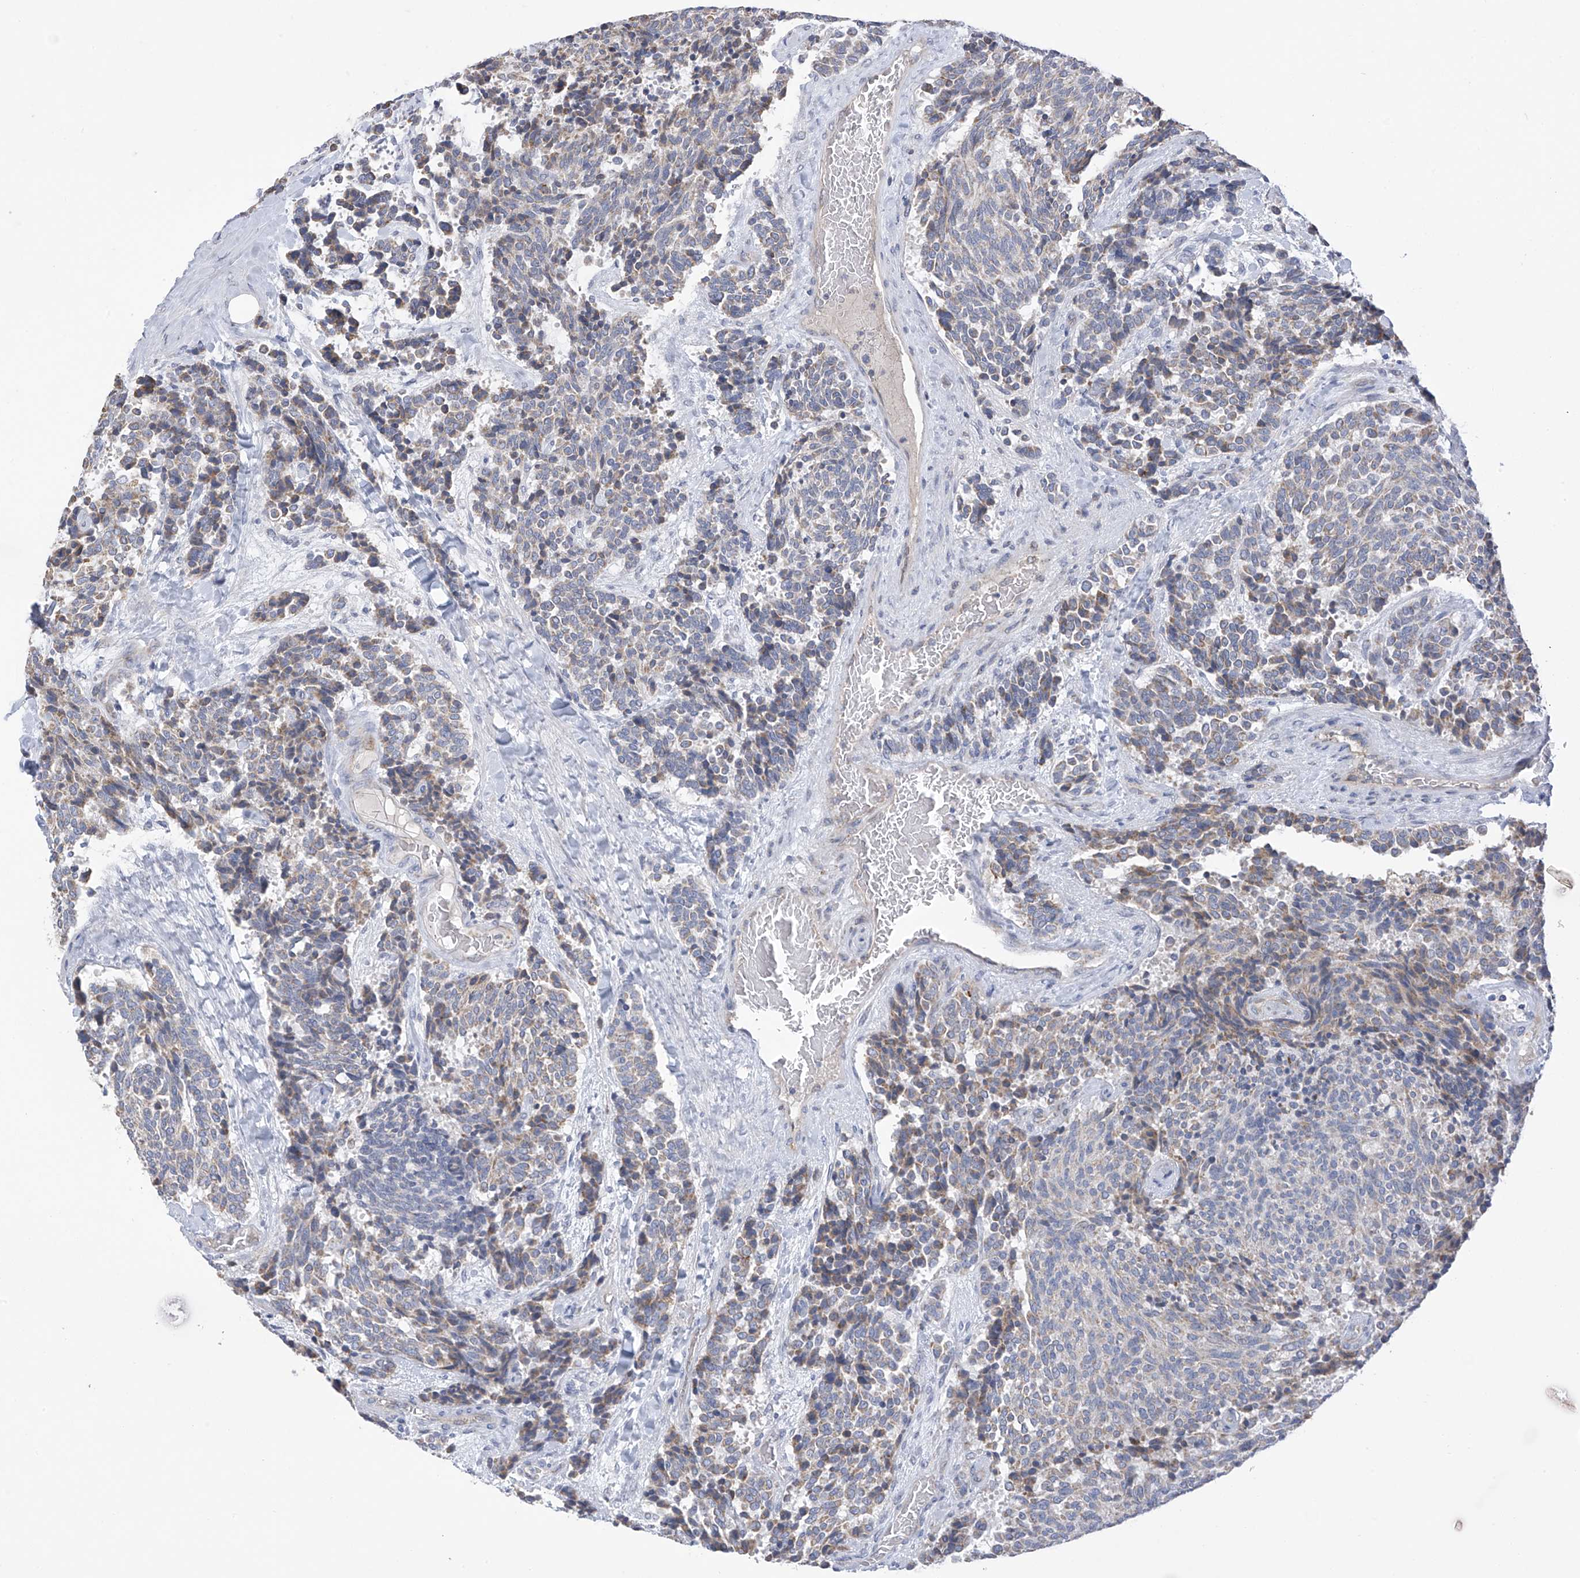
{"staining": {"intensity": "weak", "quantity": "<25%", "location": "cytoplasmic/membranous"}, "tissue": "carcinoid", "cell_type": "Tumor cells", "image_type": "cancer", "snomed": [{"axis": "morphology", "description": "Carcinoid, malignant, NOS"}, {"axis": "topography", "description": "Pancreas"}], "caption": "There is no significant expression in tumor cells of malignant carcinoid. Brightfield microscopy of immunohistochemistry (IHC) stained with DAB (brown) and hematoxylin (blue), captured at high magnification.", "gene": "SLCO4A1", "patient": {"sex": "female", "age": 54}}